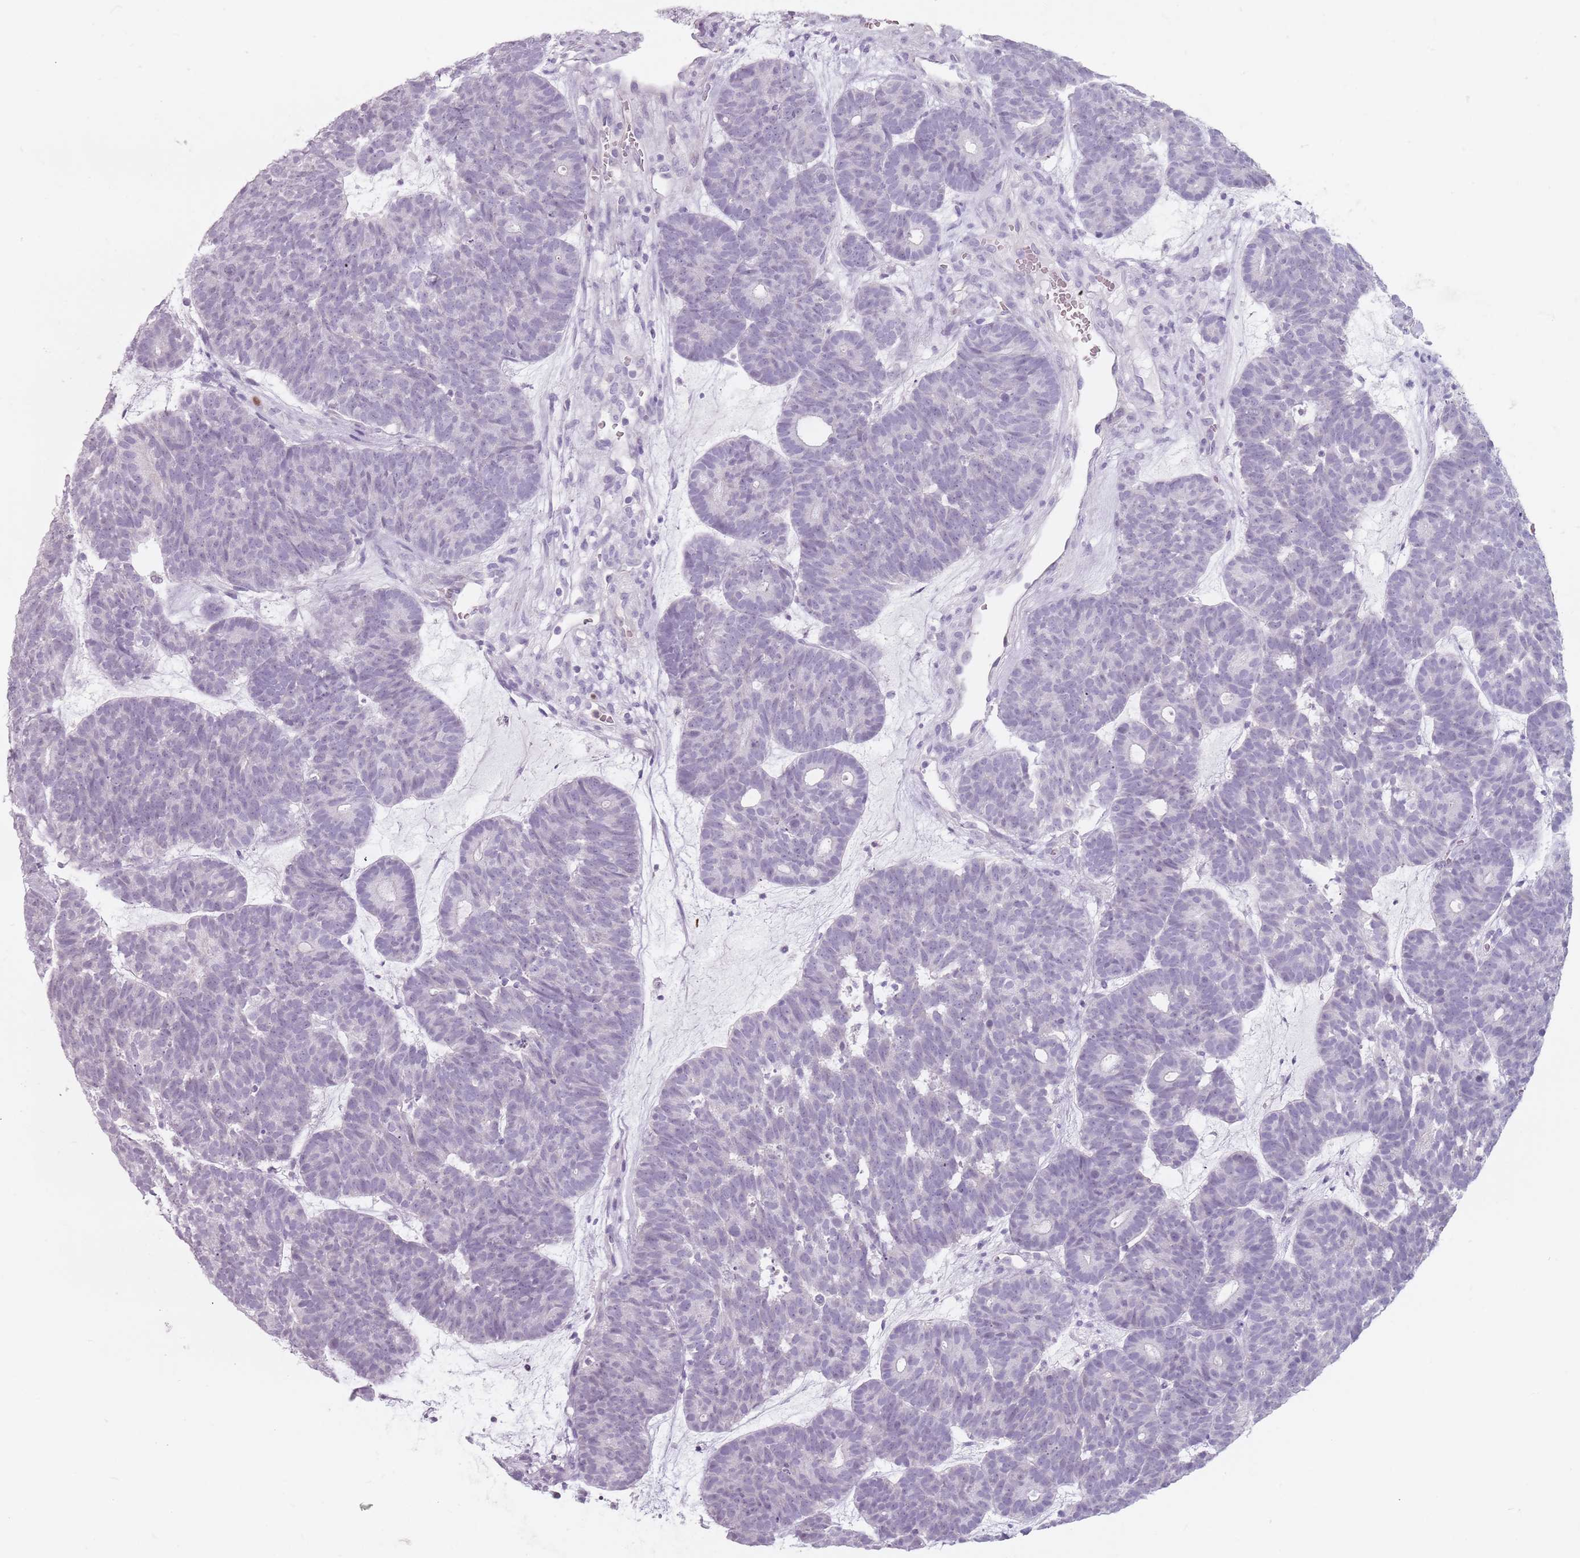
{"staining": {"intensity": "negative", "quantity": "none", "location": "none"}, "tissue": "head and neck cancer", "cell_type": "Tumor cells", "image_type": "cancer", "snomed": [{"axis": "morphology", "description": "Adenocarcinoma, NOS"}, {"axis": "topography", "description": "Head-Neck"}], "caption": "Head and neck cancer (adenocarcinoma) was stained to show a protein in brown. There is no significant expression in tumor cells. (Immunohistochemistry (ihc), brightfield microscopy, high magnification).", "gene": "ZNF584", "patient": {"sex": "female", "age": 81}}